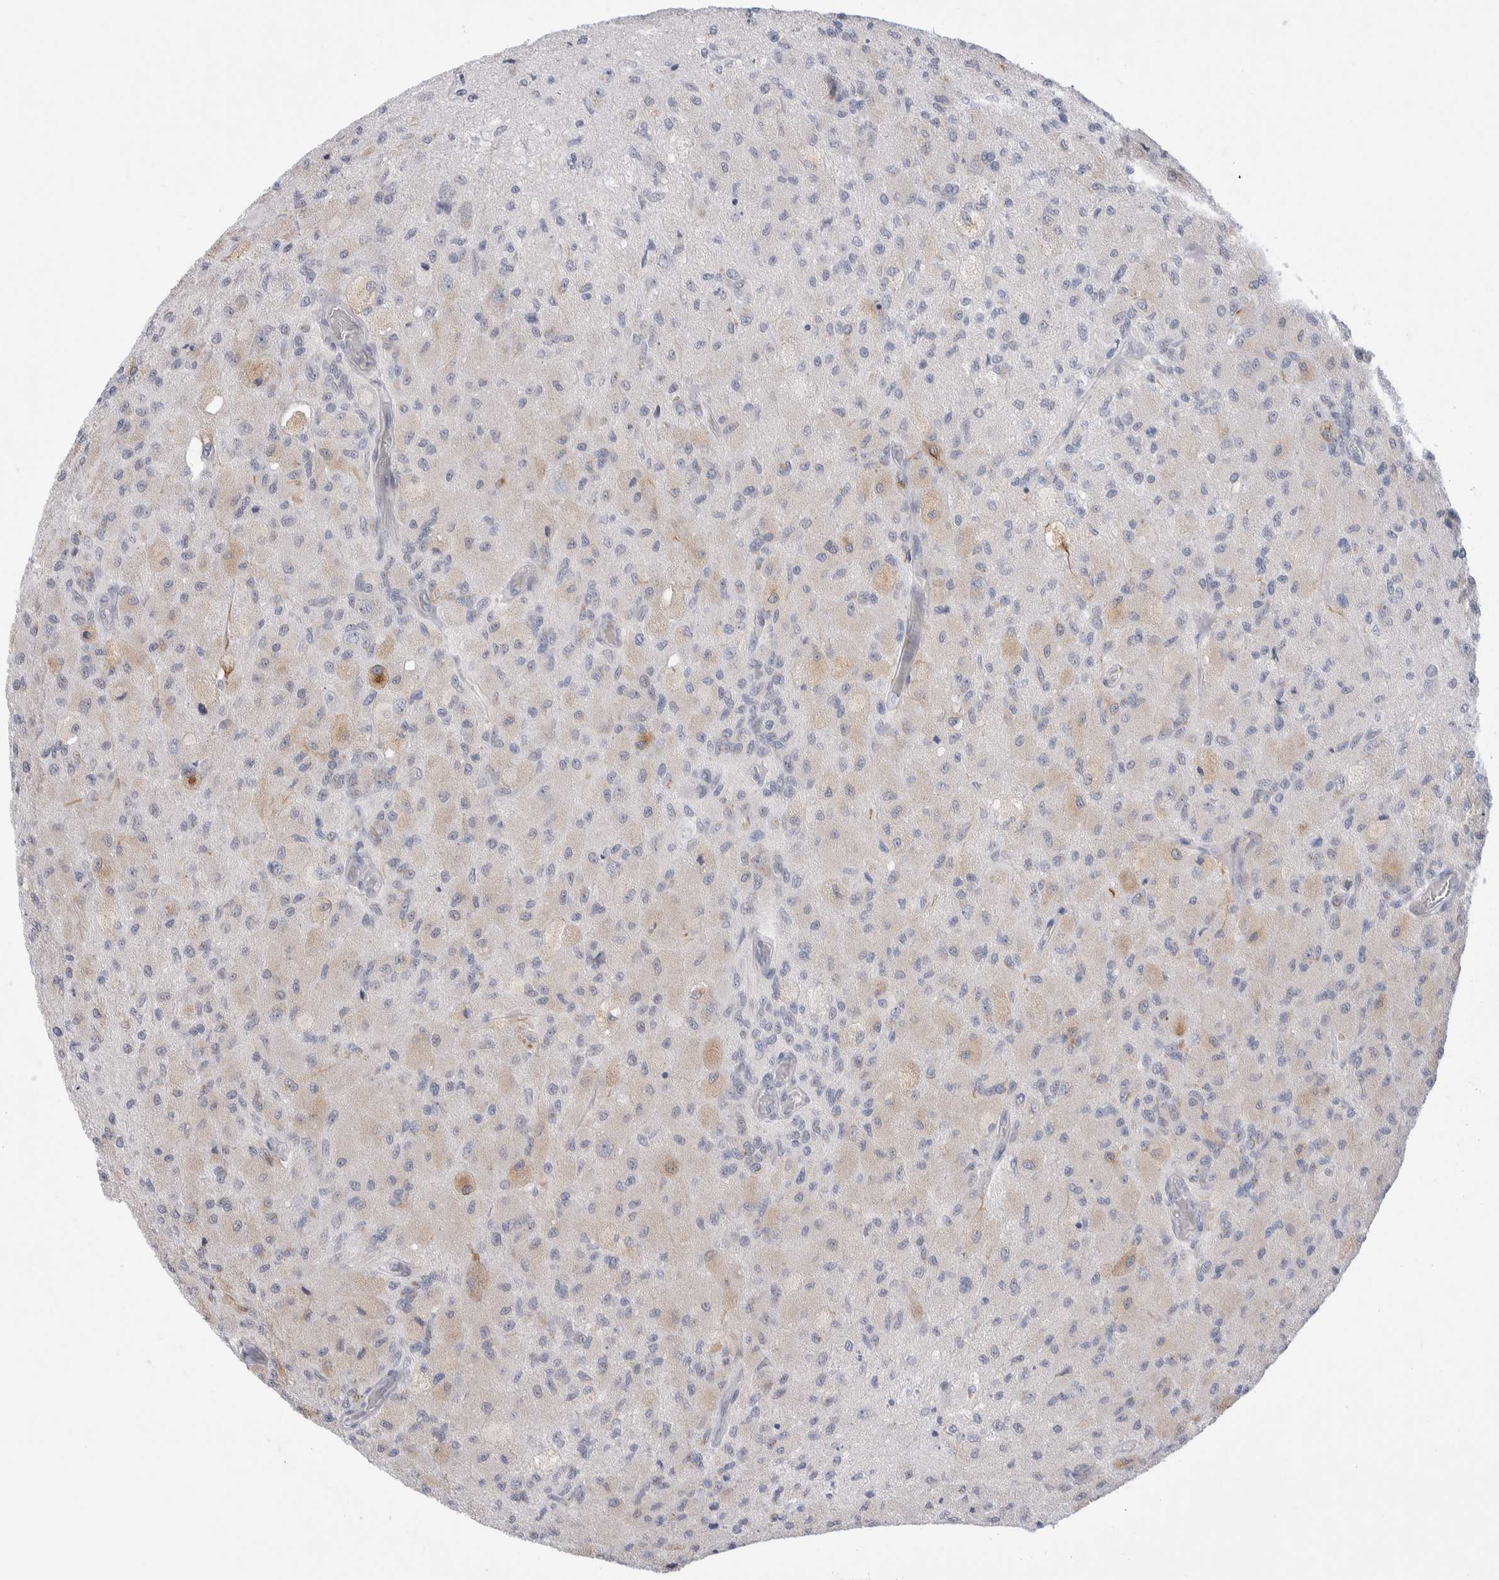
{"staining": {"intensity": "weak", "quantity": "<25%", "location": "cytoplasmic/membranous"}, "tissue": "glioma", "cell_type": "Tumor cells", "image_type": "cancer", "snomed": [{"axis": "morphology", "description": "Normal tissue, NOS"}, {"axis": "morphology", "description": "Glioma, malignant, High grade"}, {"axis": "topography", "description": "Cerebral cortex"}], "caption": "A micrograph of human malignant glioma (high-grade) is negative for staining in tumor cells.", "gene": "C1orf112", "patient": {"sex": "male", "age": 77}}